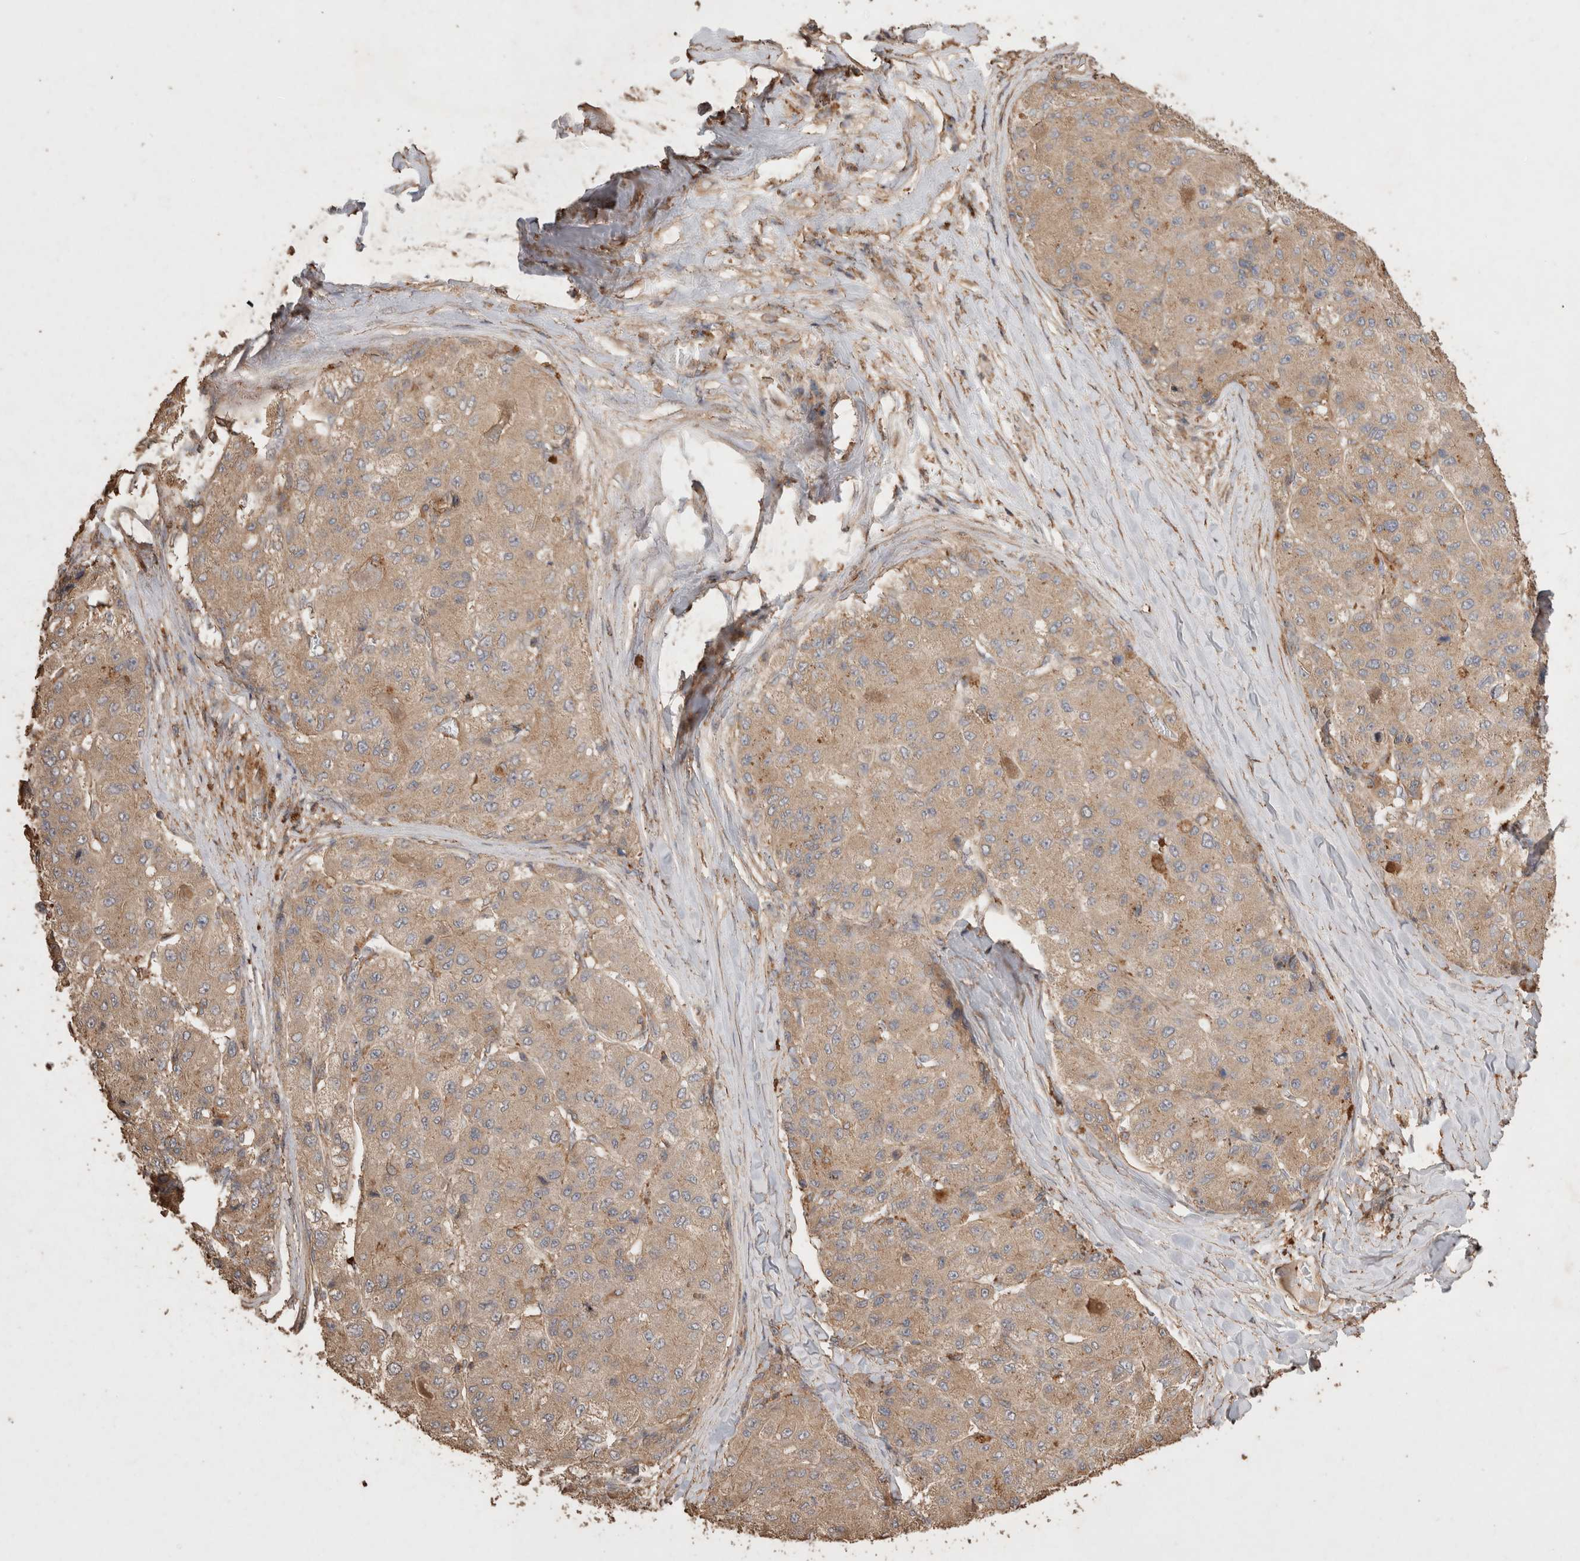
{"staining": {"intensity": "weak", "quantity": "25%-75%", "location": "cytoplasmic/membranous"}, "tissue": "liver cancer", "cell_type": "Tumor cells", "image_type": "cancer", "snomed": [{"axis": "morphology", "description": "Carcinoma, Hepatocellular, NOS"}, {"axis": "topography", "description": "Liver"}], "caption": "Hepatocellular carcinoma (liver) stained with IHC reveals weak cytoplasmic/membranous positivity in about 25%-75% of tumor cells.", "gene": "SNX31", "patient": {"sex": "male", "age": 80}}